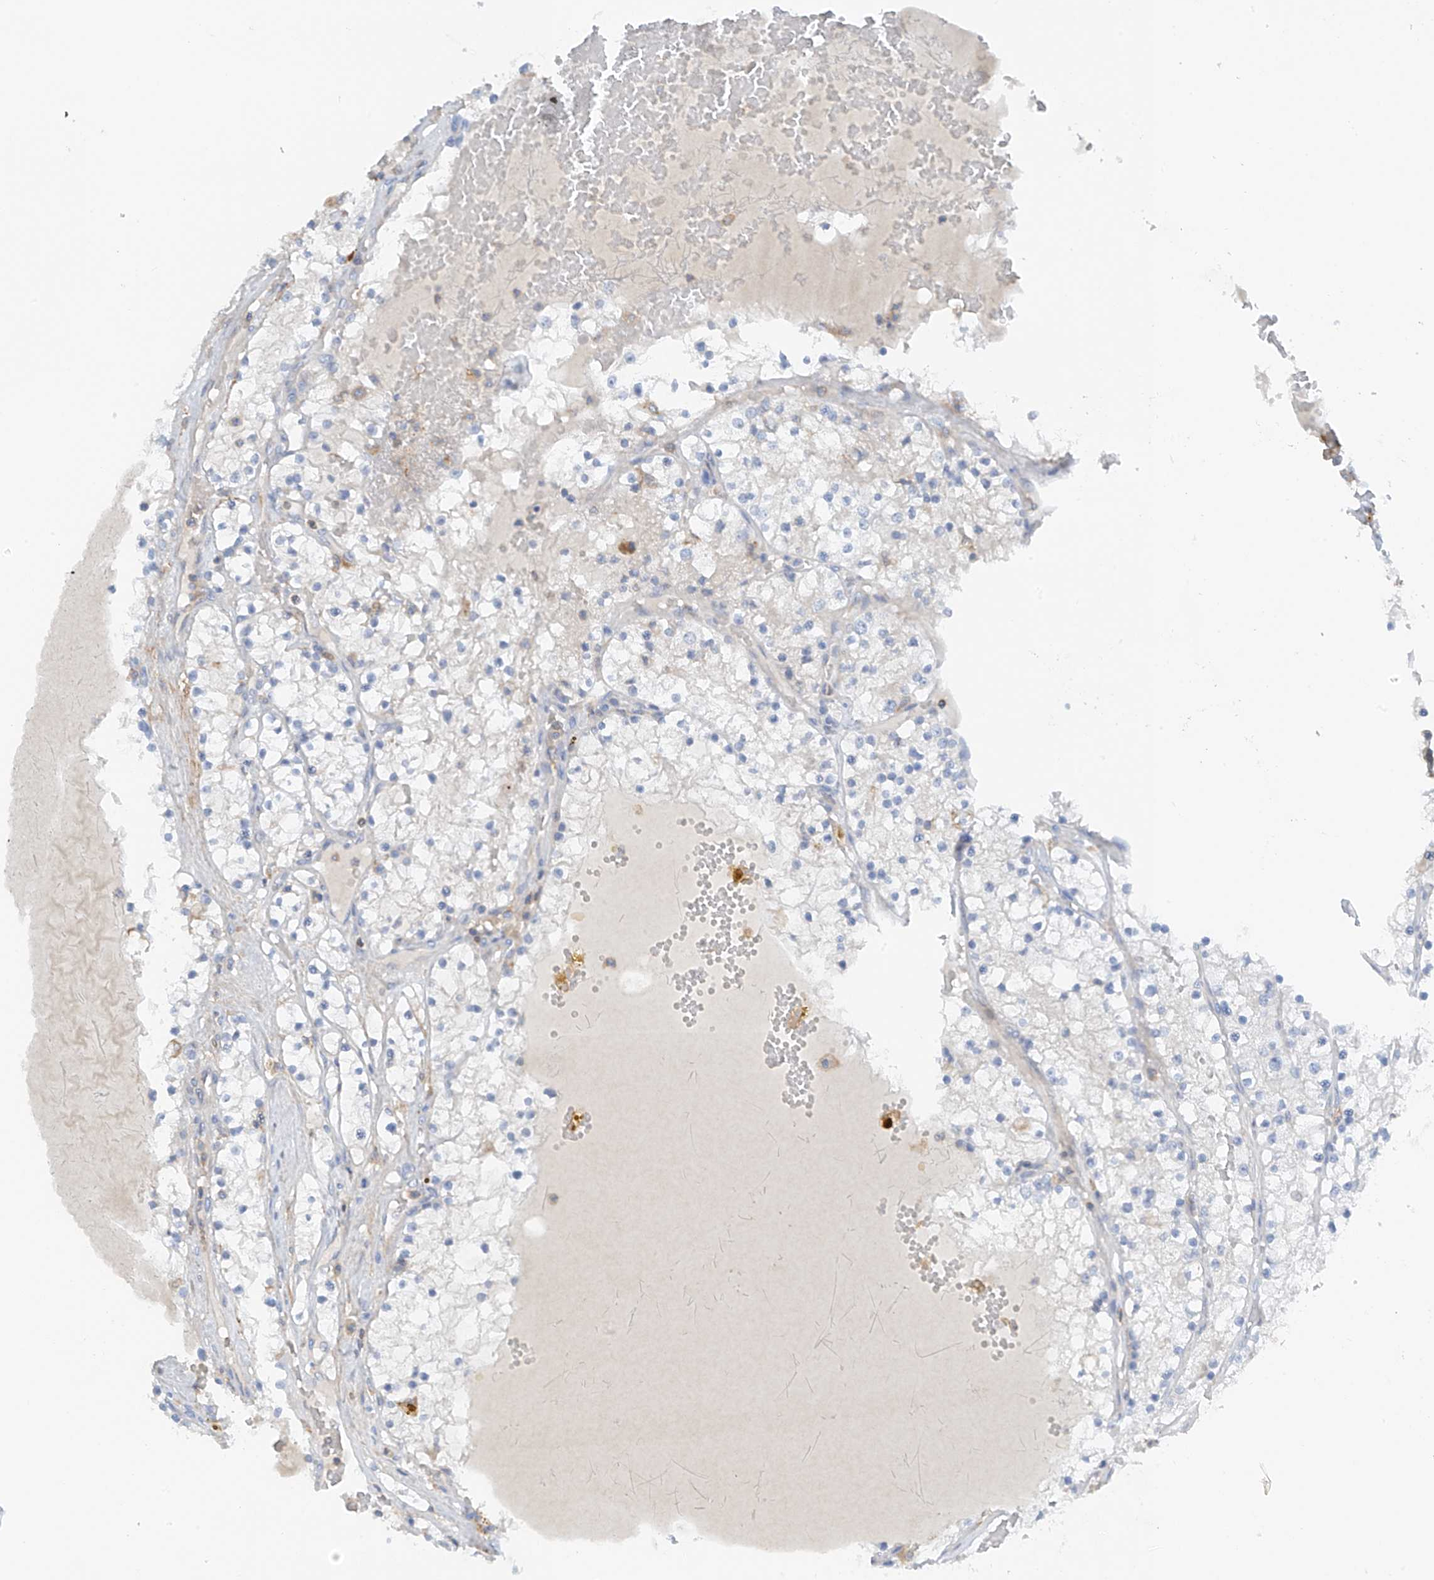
{"staining": {"intensity": "negative", "quantity": "none", "location": "none"}, "tissue": "renal cancer", "cell_type": "Tumor cells", "image_type": "cancer", "snomed": [{"axis": "morphology", "description": "Normal tissue, NOS"}, {"axis": "morphology", "description": "Adenocarcinoma, NOS"}, {"axis": "topography", "description": "Kidney"}], "caption": "DAB (3,3'-diaminobenzidine) immunohistochemical staining of adenocarcinoma (renal) displays no significant expression in tumor cells.", "gene": "NALCN", "patient": {"sex": "male", "age": 68}}